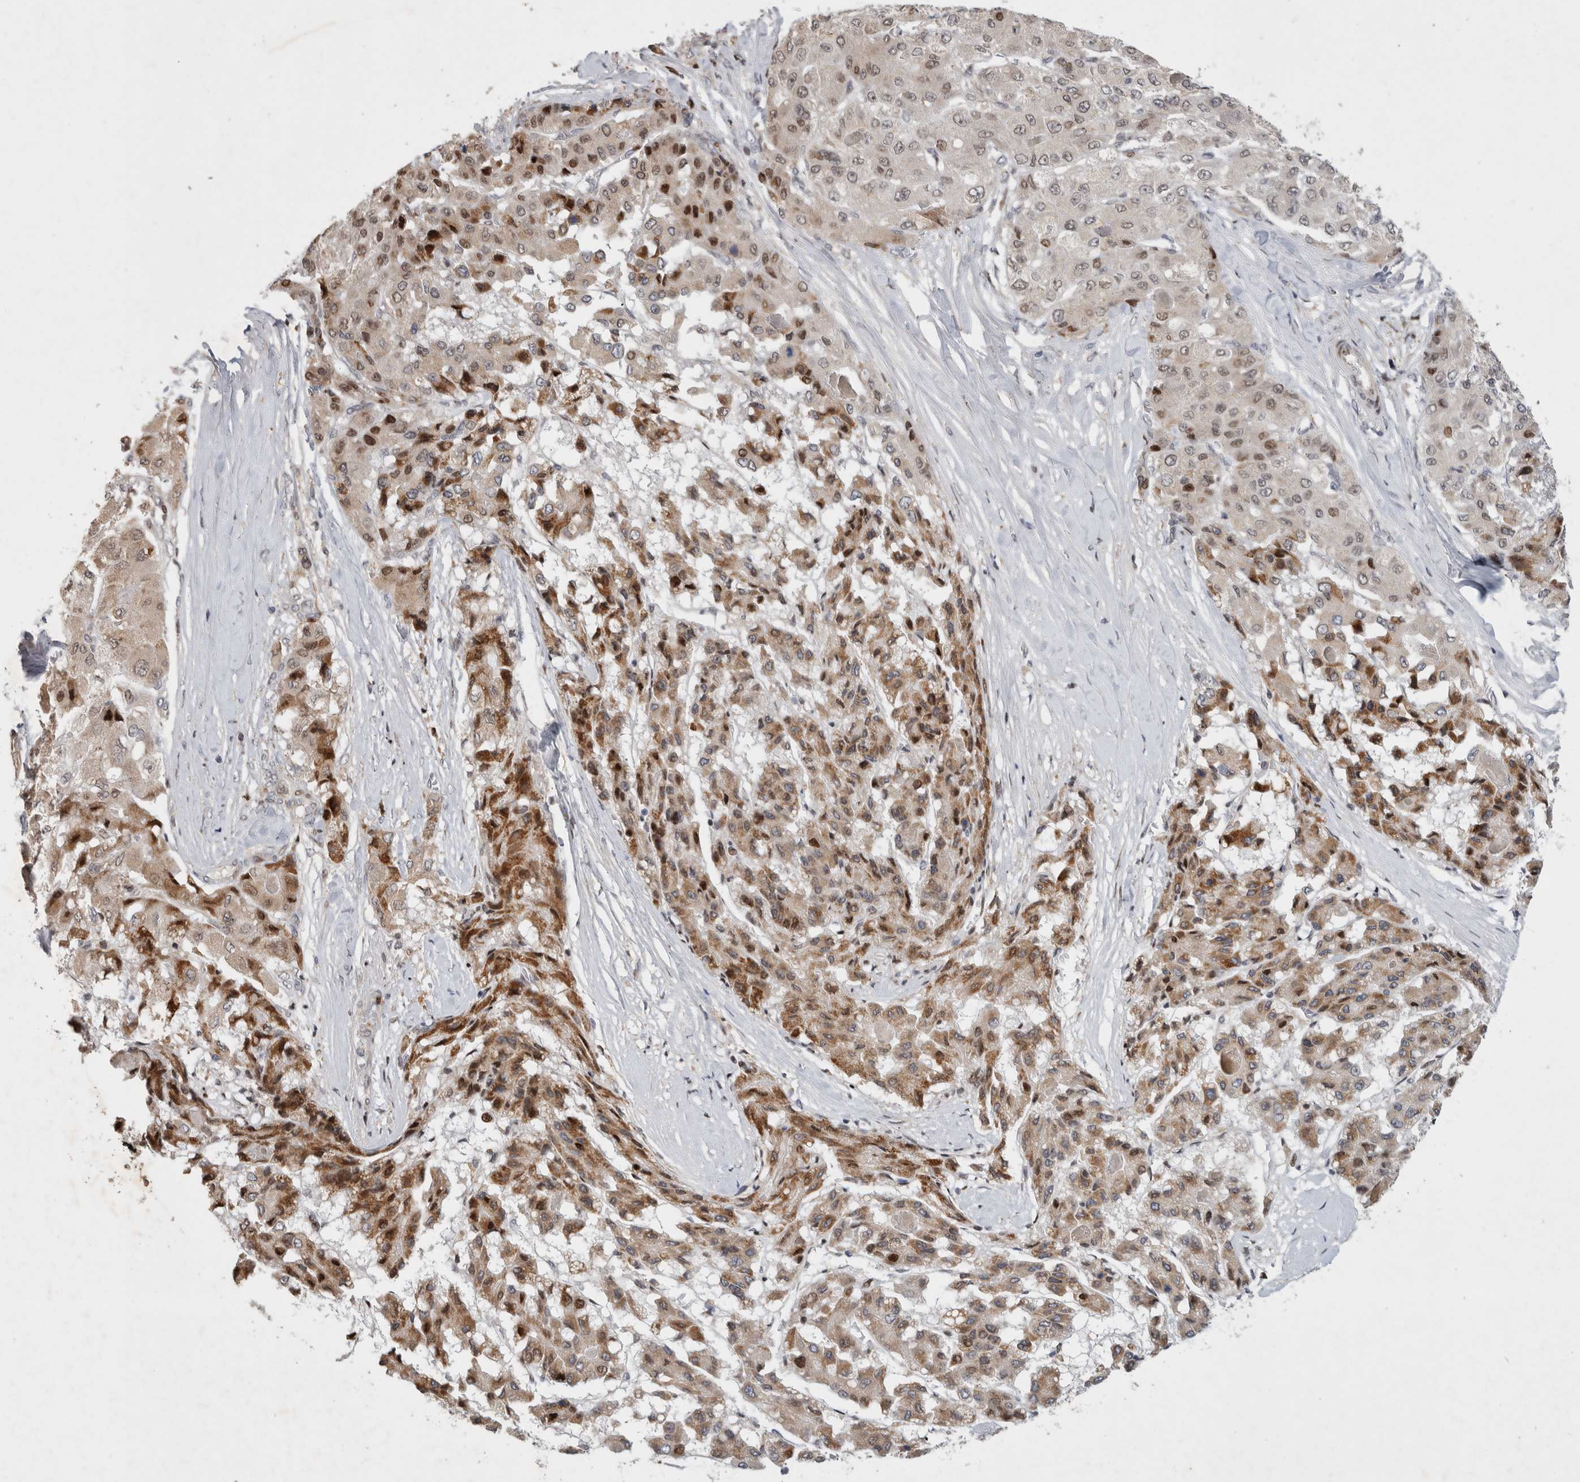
{"staining": {"intensity": "moderate", "quantity": "25%-75%", "location": "cytoplasmic/membranous,nuclear"}, "tissue": "liver cancer", "cell_type": "Tumor cells", "image_type": "cancer", "snomed": [{"axis": "morphology", "description": "Carcinoma, Hepatocellular, NOS"}, {"axis": "topography", "description": "Liver"}], "caption": "Human hepatocellular carcinoma (liver) stained for a protein (brown) displays moderate cytoplasmic/membranous and nuclear positive positivity in about 25%-75% of tumor cells.", "gene": "C8orf58", "patient": {"sex": "male", "age": 80}}